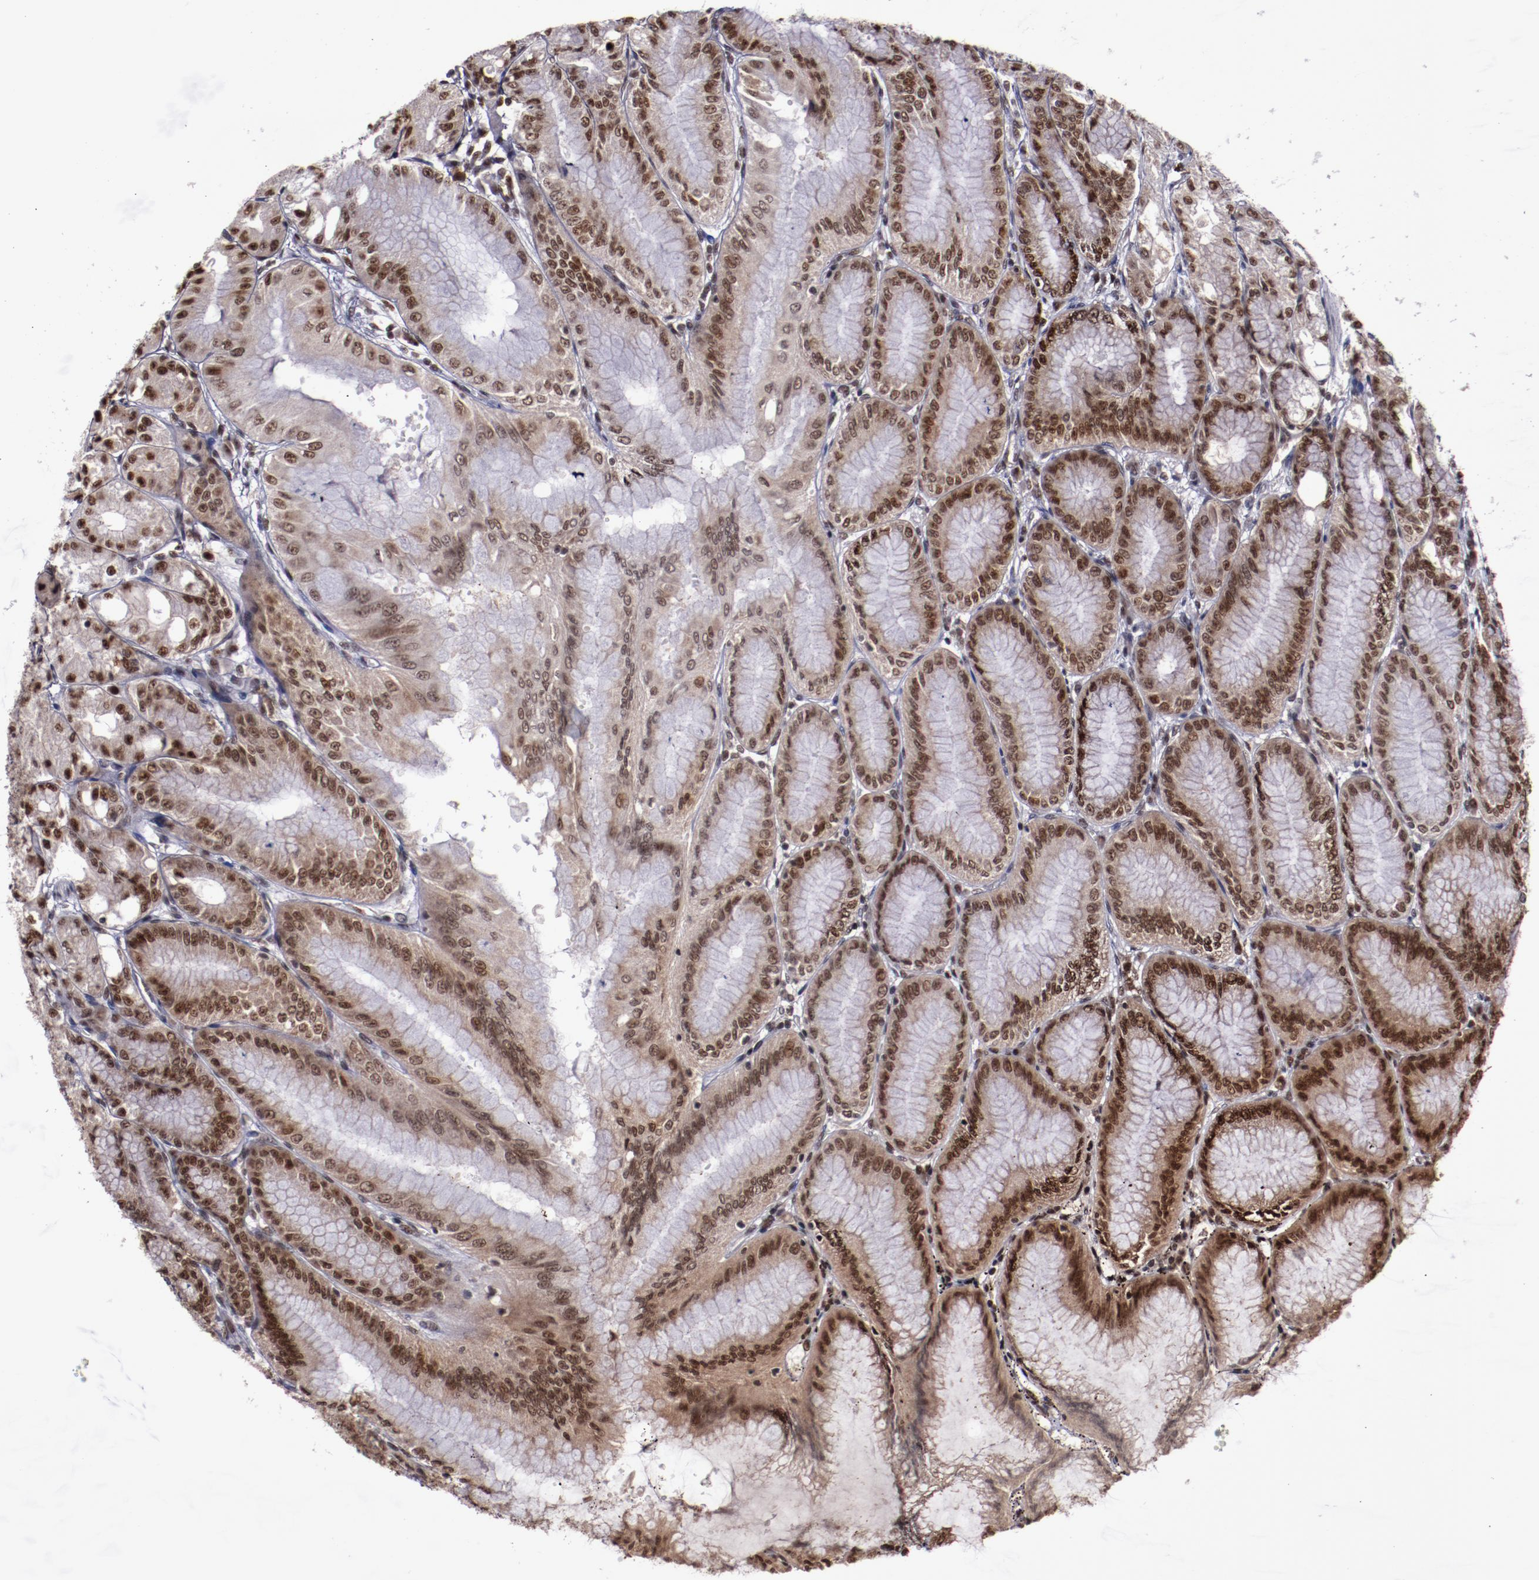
{"staining": {"intensity": "strong", "quantity": ">75%", "location": "nuclear"}, "tissue": "stomach", "cell_type": "Glandular cells", "image_type": "normal", "snomed": [{"axis": "morphology", "description": "Normal tissue, NOS"}, {"axis": "topography", "description": "Stomach, lower"}], "caption": "Brown immunohistochemical staining in unremarkable stomach displays strong nuclear positivity in approximately >75% of glandular cells.", "gene": "ERH", "patient": {"sex": "male", "age": 71}}